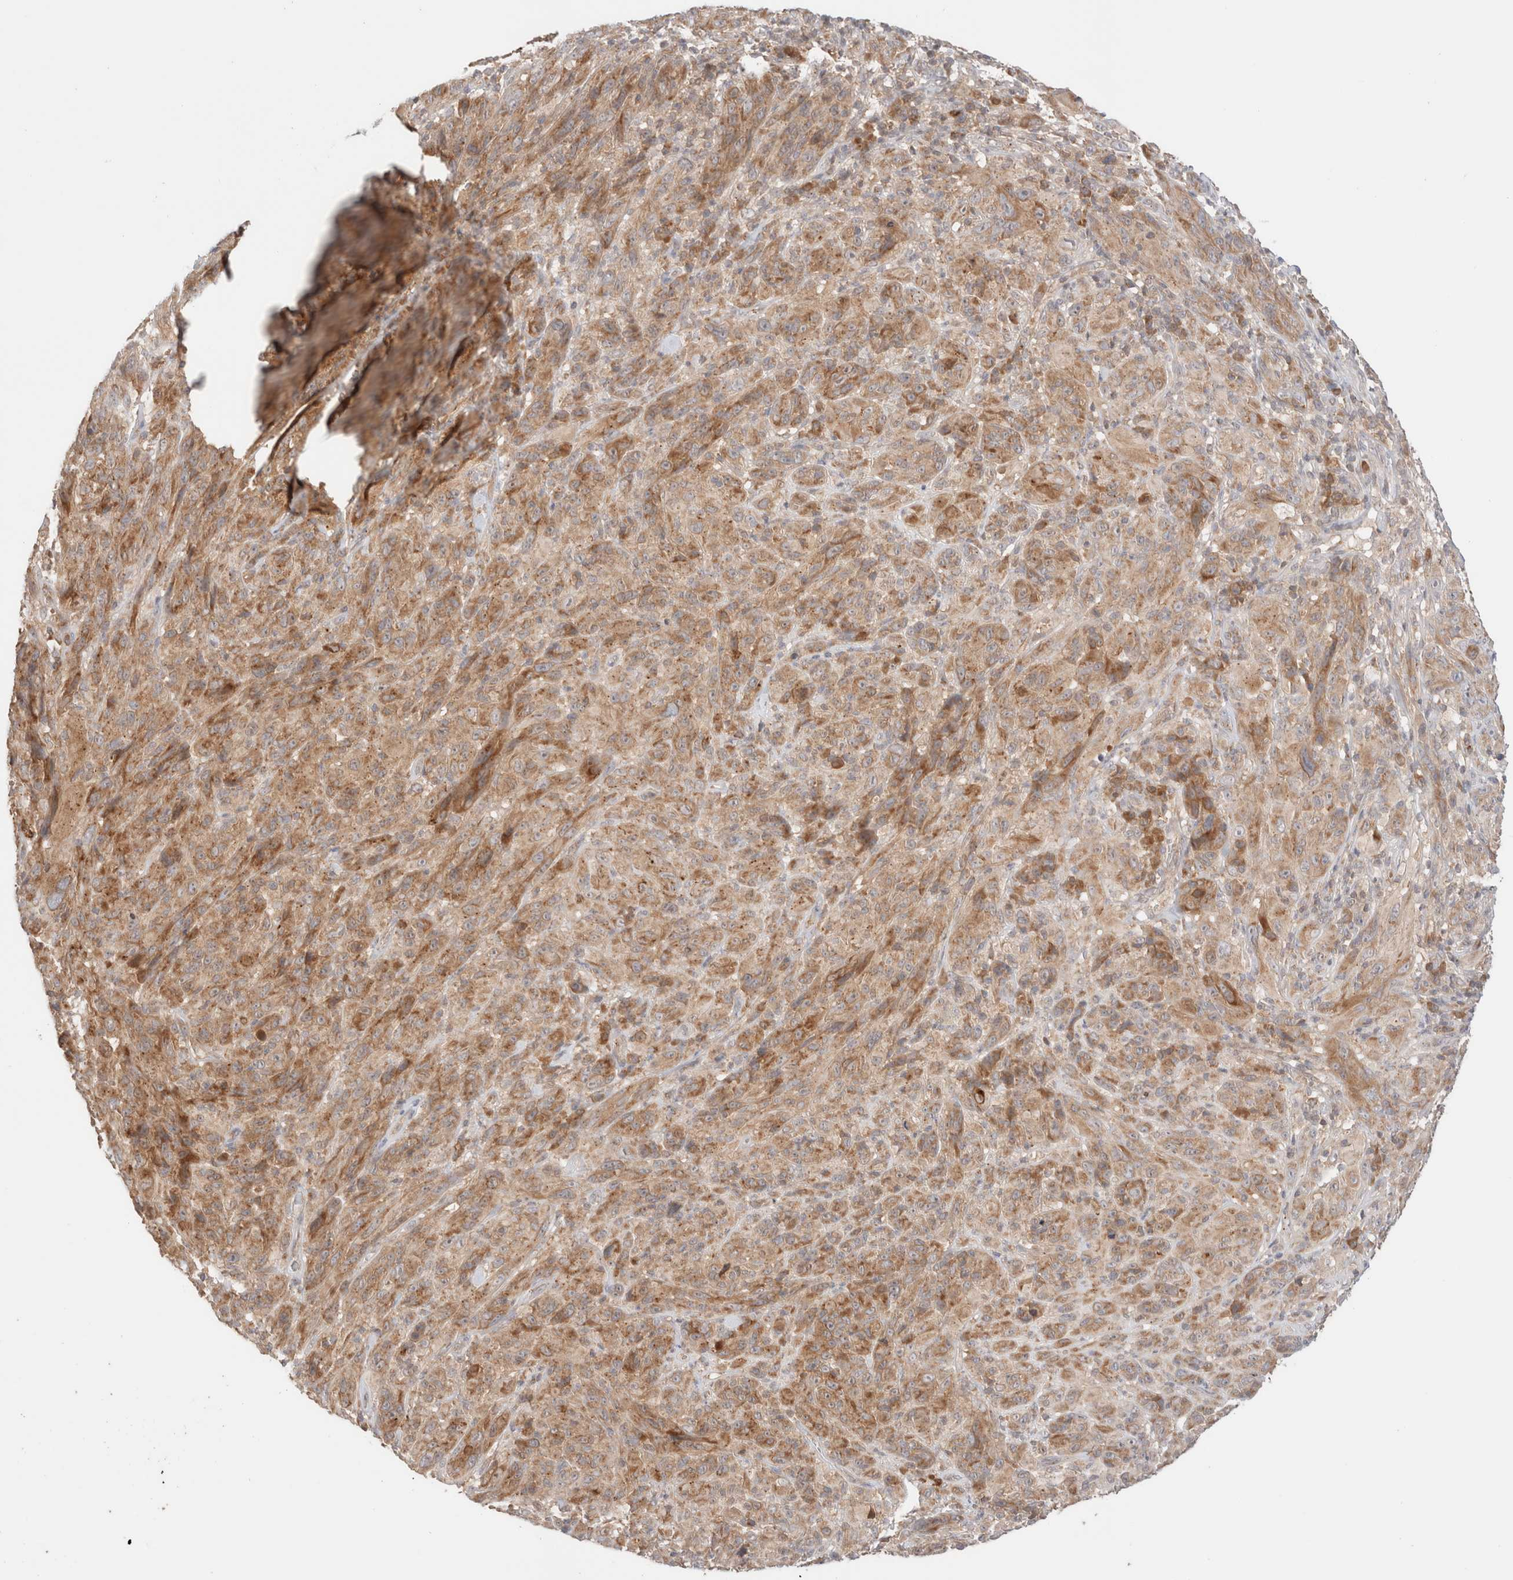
{"staining": {"intensity": "moderate", "quantity": ">75%", "location": "cytoplasmic/membranous"}, "tissue": "melanoma", "cell_type": "Tumor cells", "image_type": "cancer", "snomed": [{"axis": "morphology", "description": "Malignant melanoma, NOS"}, {"axis": "topography", "description": "Skin of head"}], "caption": "Melanoma tissue displays moderate cytoplasmic/membranous expression in about >75% of tumor cells, visualized by immunohistochemistry. The protein of interest is shown in brown color, while the nuclei are stained blue.", "gene": "XKR4", "patient": {"sex": "male", "age": 96}}